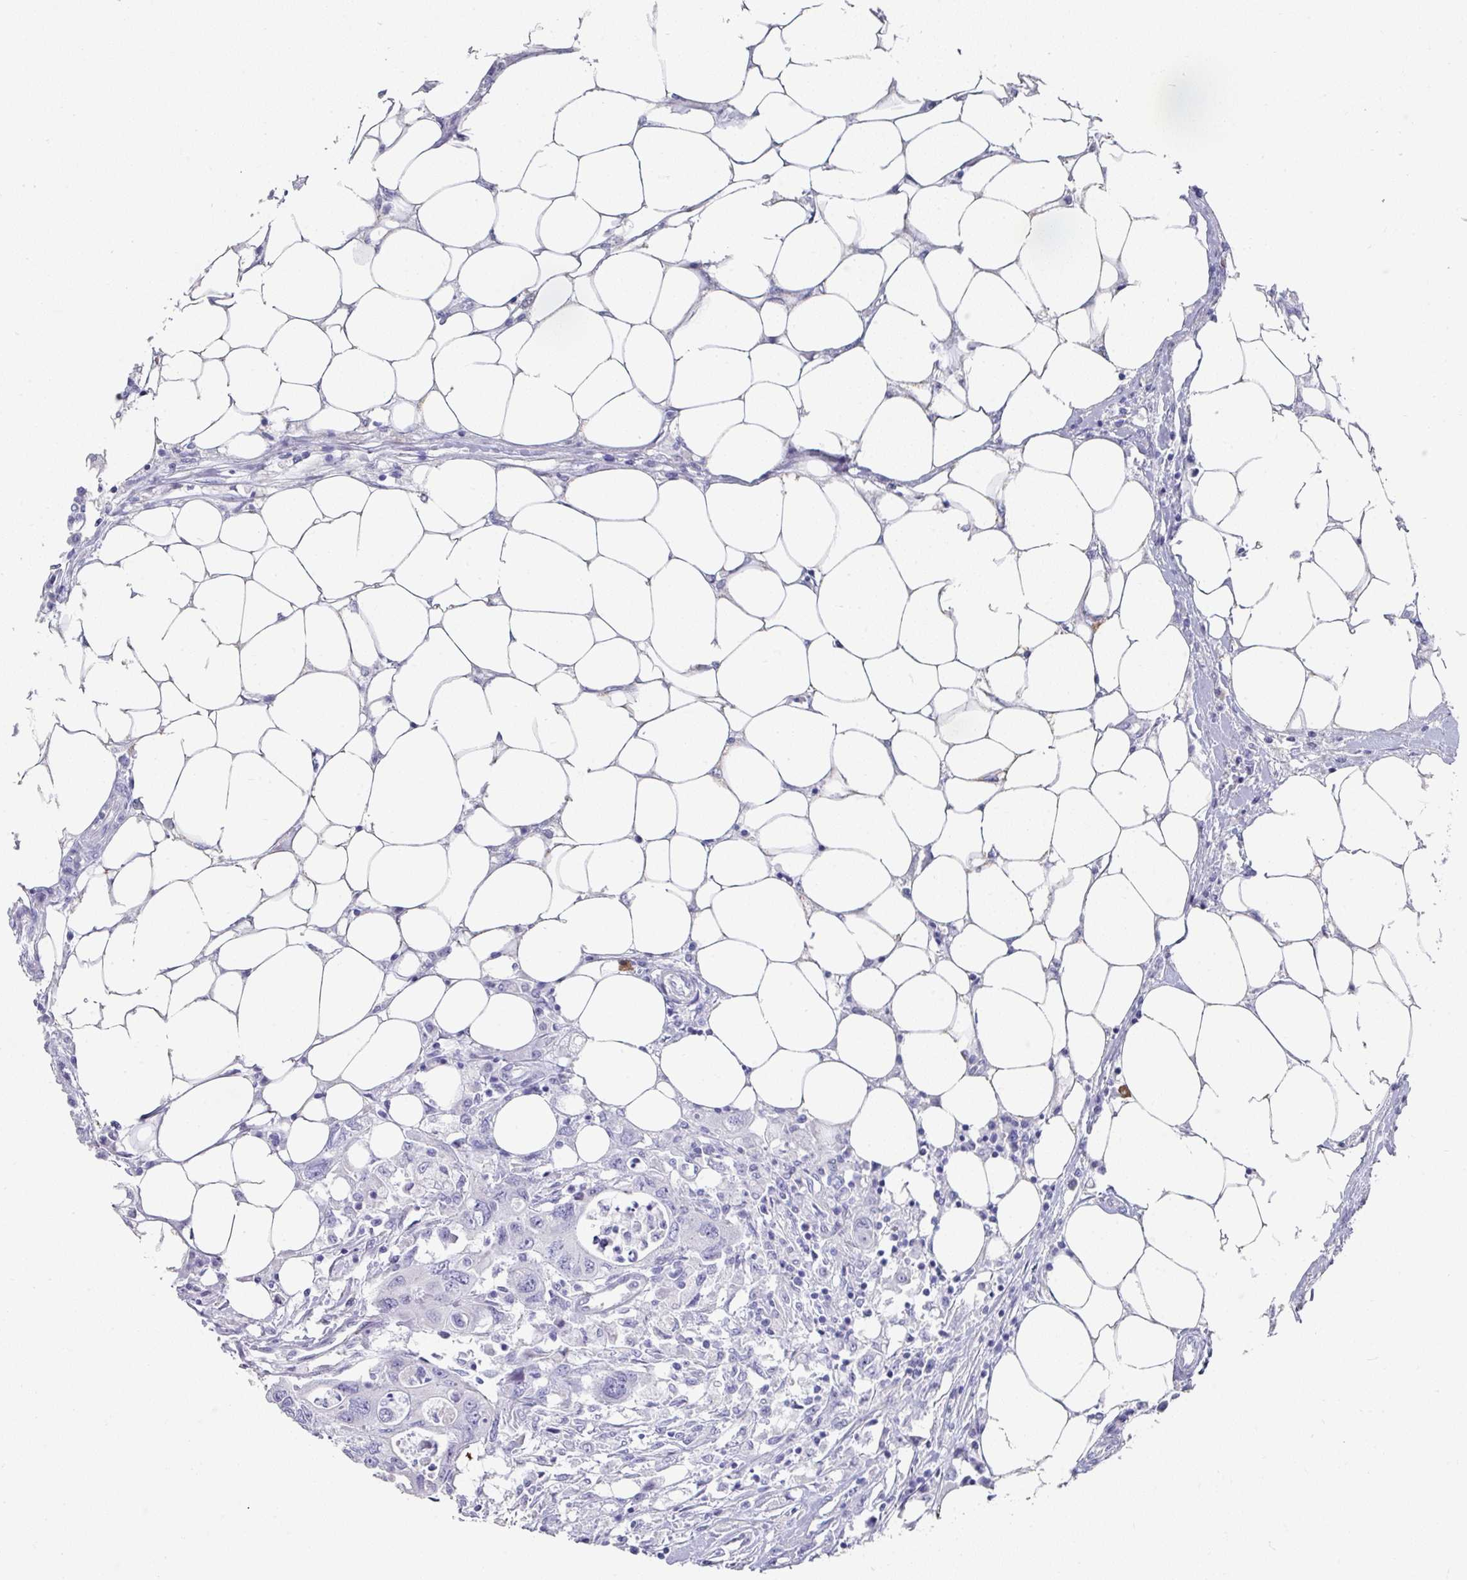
{"staining": {"intensity": "negative", "quantity": "none", "location": "none"}, "tissue": "colorectal cancer", "cell_type": "Tumor cells", "image_type": "cancer", "snomed": [{"axis": "morphology", "description": "Adenocarcinoma, NOS"}, {"axis": "topography", "description": "Colon"}], "caption": "The histopathology image exhibits no significant expression in tumor cells of adenocarcinoma (colorectal).", "gene": "SETBP1", "patient": {"sex": "male", "age": 71}}